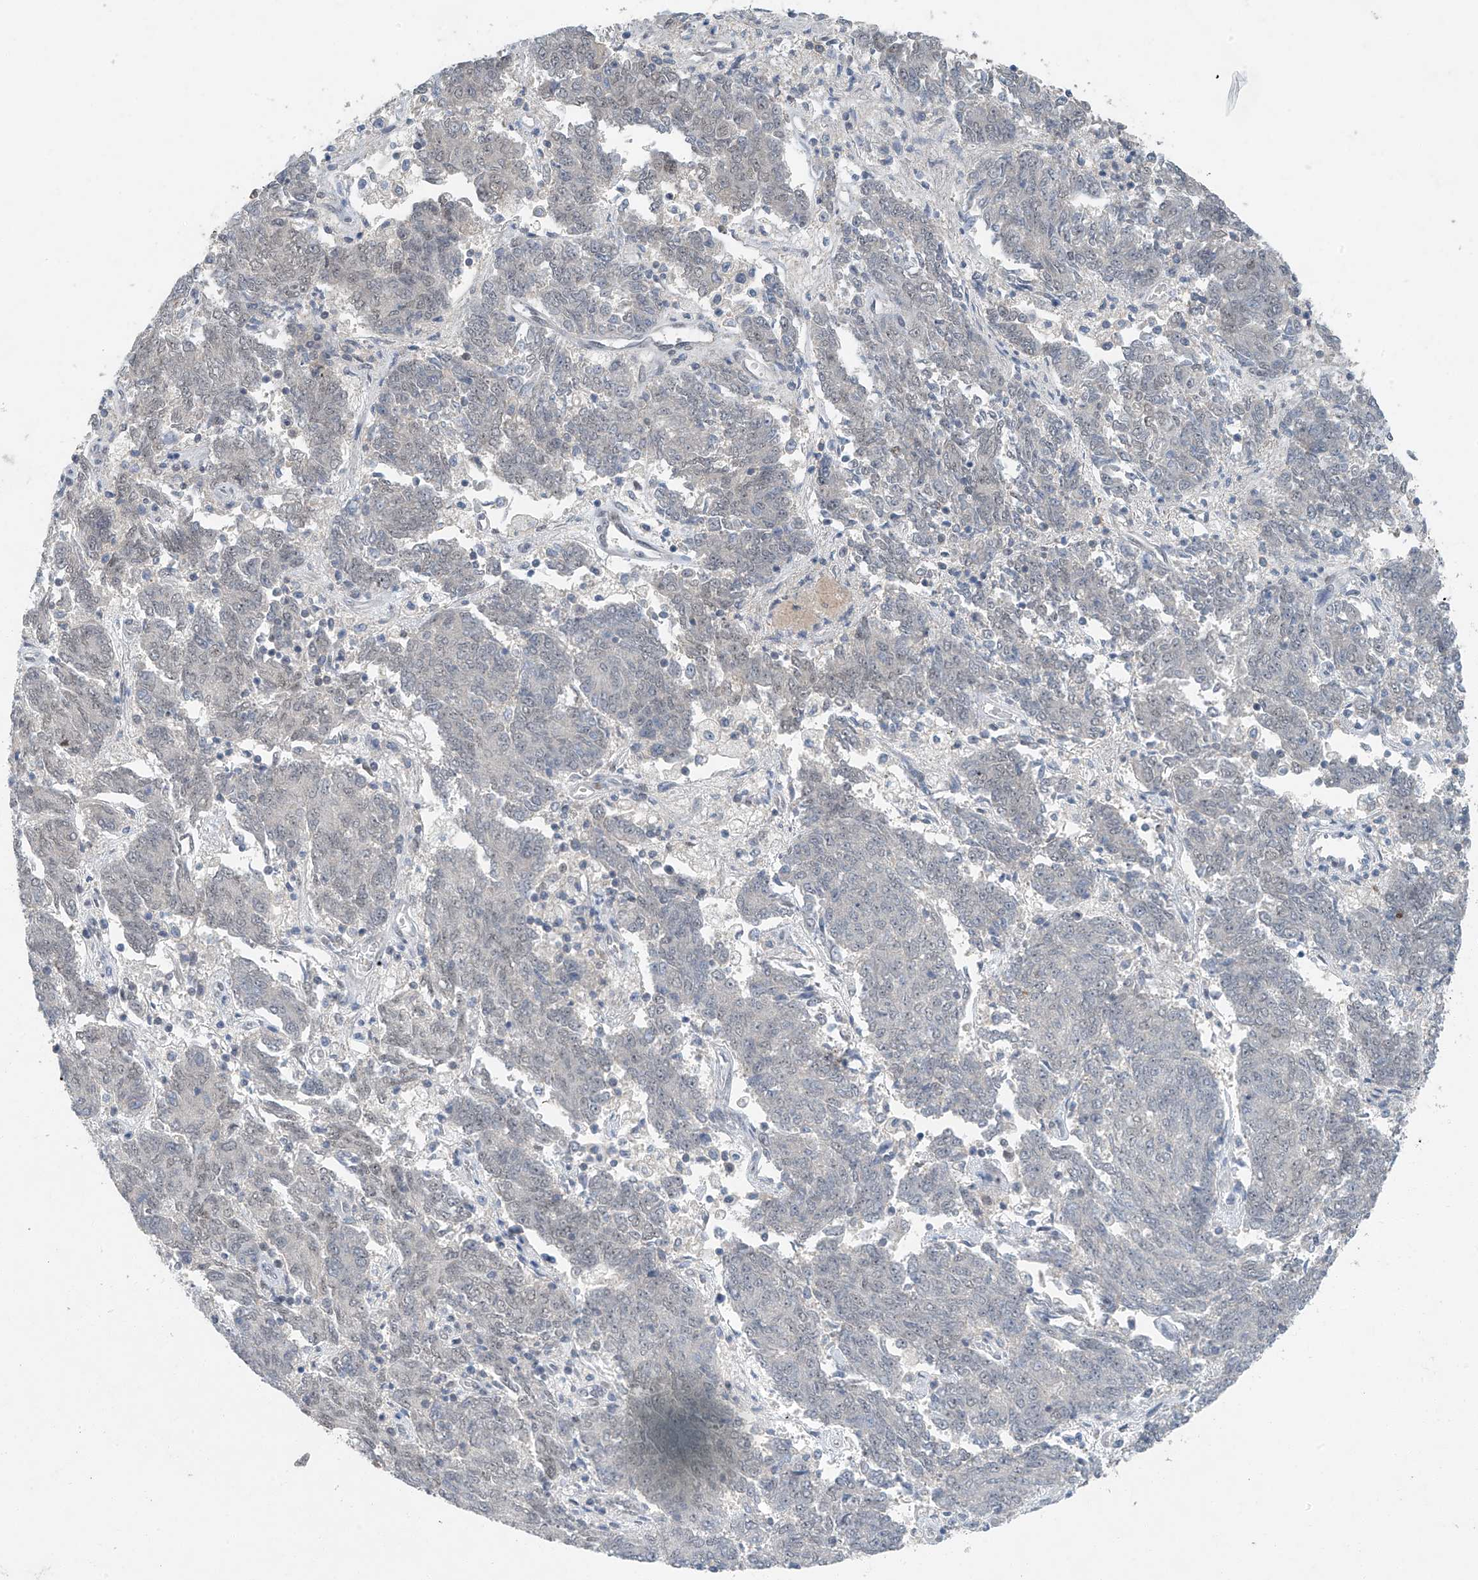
{"staining": {"intensity": "negative", "quantity": "none", "location": "none"}, "tissue": "endometrial cancer", "cell_type": "Tumor cells", "image_type": "cancer", "snomed": [{"axis": "morphology", "description": "Adenocarcinoma, NOS"}, {"axis": "topography", "description": "Endometrium"}], "caption": "This is an immunohistochemistry micrograph of human endometrial cancer. There is no positivity in tumor cells.", "gene": "TAF8", "patient": {"sex": "female", "age": 80}}